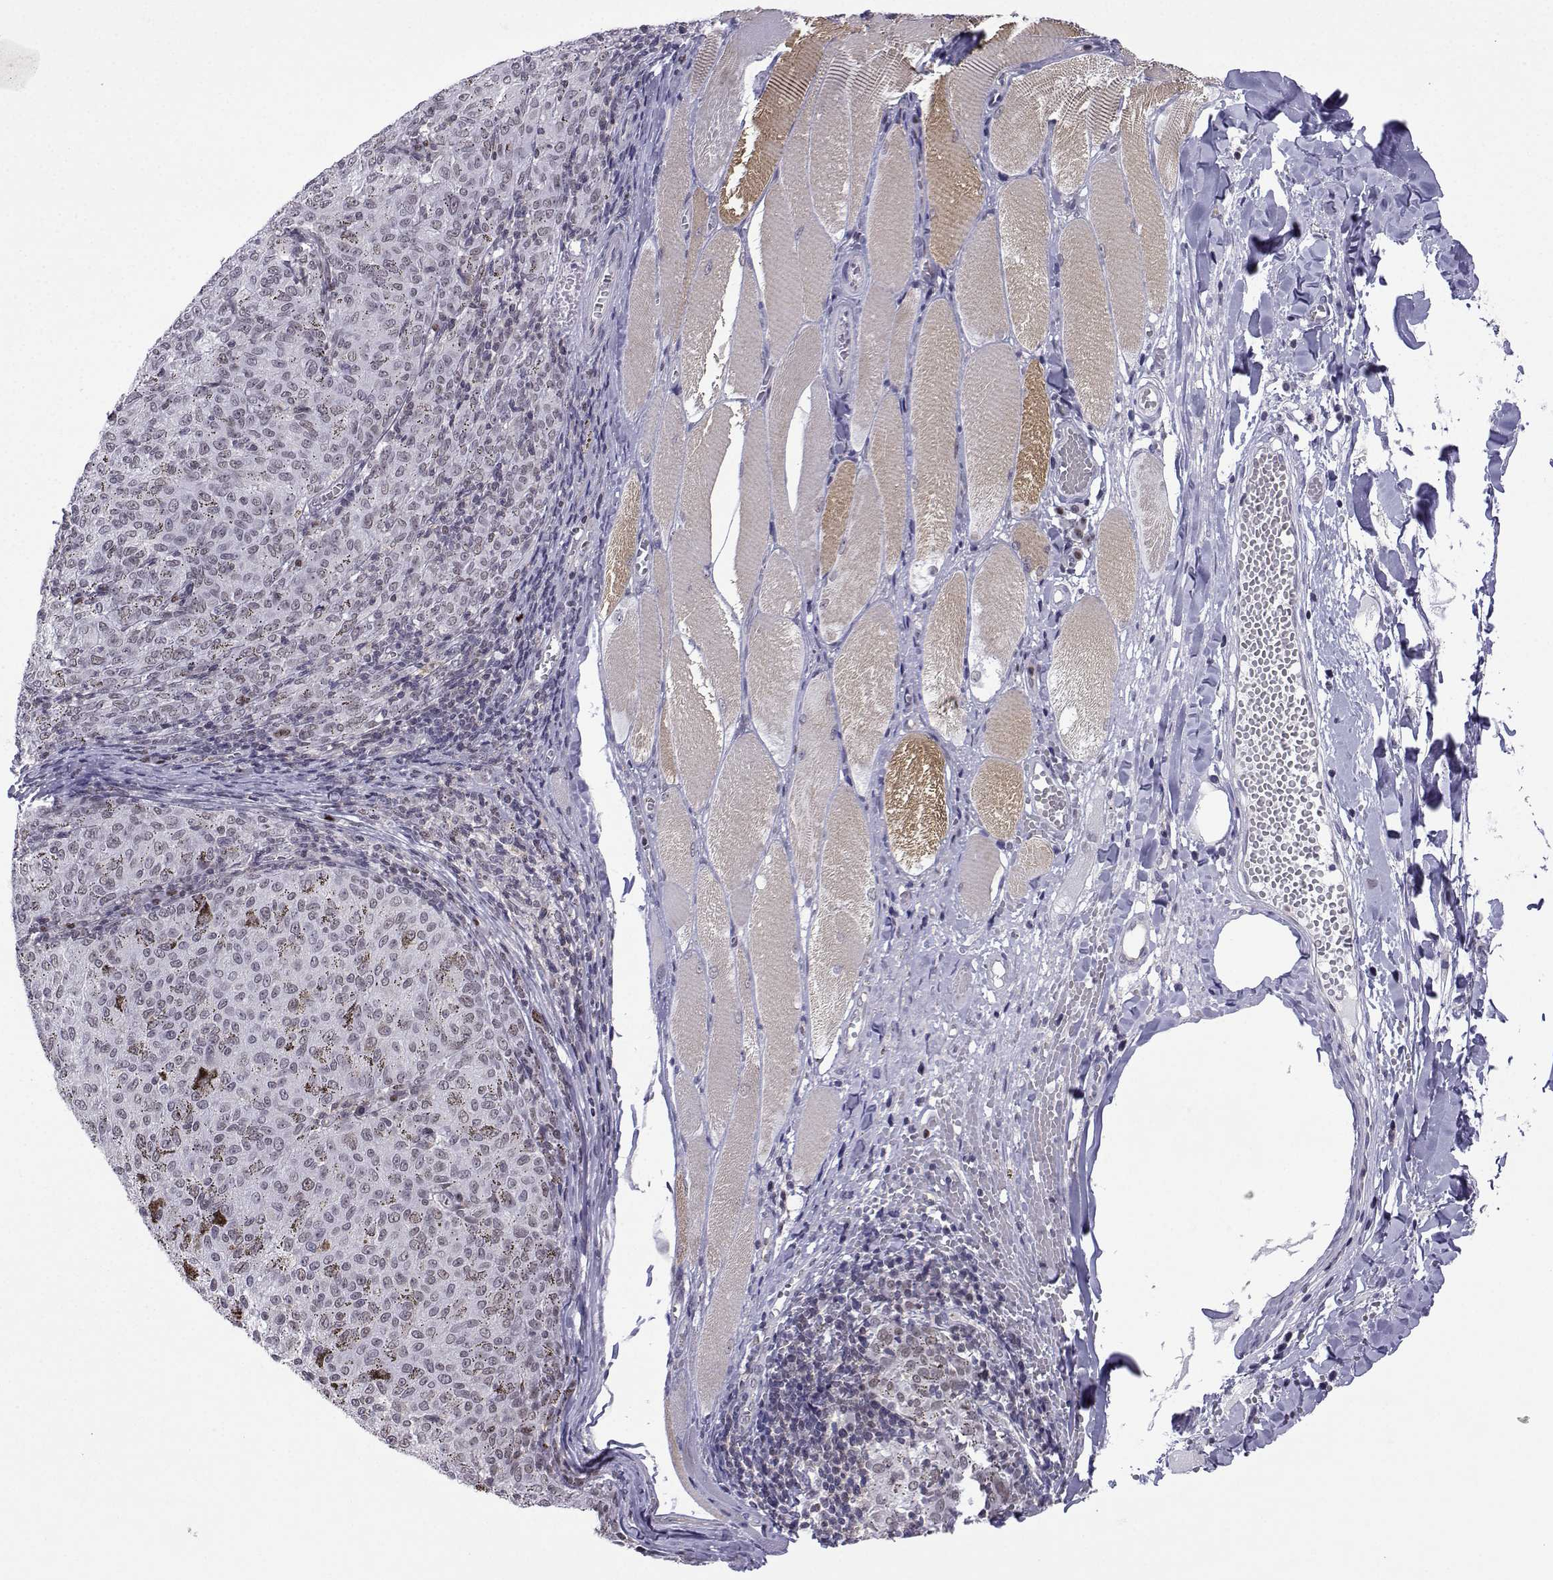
{"staining": {"intensity": "moderate", "quantity": "<25%", "location": "cytoplasmic/membranous,nuclear"}, "tissue": "melanoma", "cell_type": "Tumor cells", "image_type": "cancer", "snomed": [{"axis": "morphology", "description": "Malignant melanoma, NOS"}, {"axis": "topography", "description": "Skin"}], "caption": "Immunohistochemical staining of malignant melanoma reveals low levels of moderate cytoplasmic/membranous and nuclear protein expression in approximately <25% of tumor cells.", "gene": "INCENP", "patient": {"sex": "female", "age": 72}}